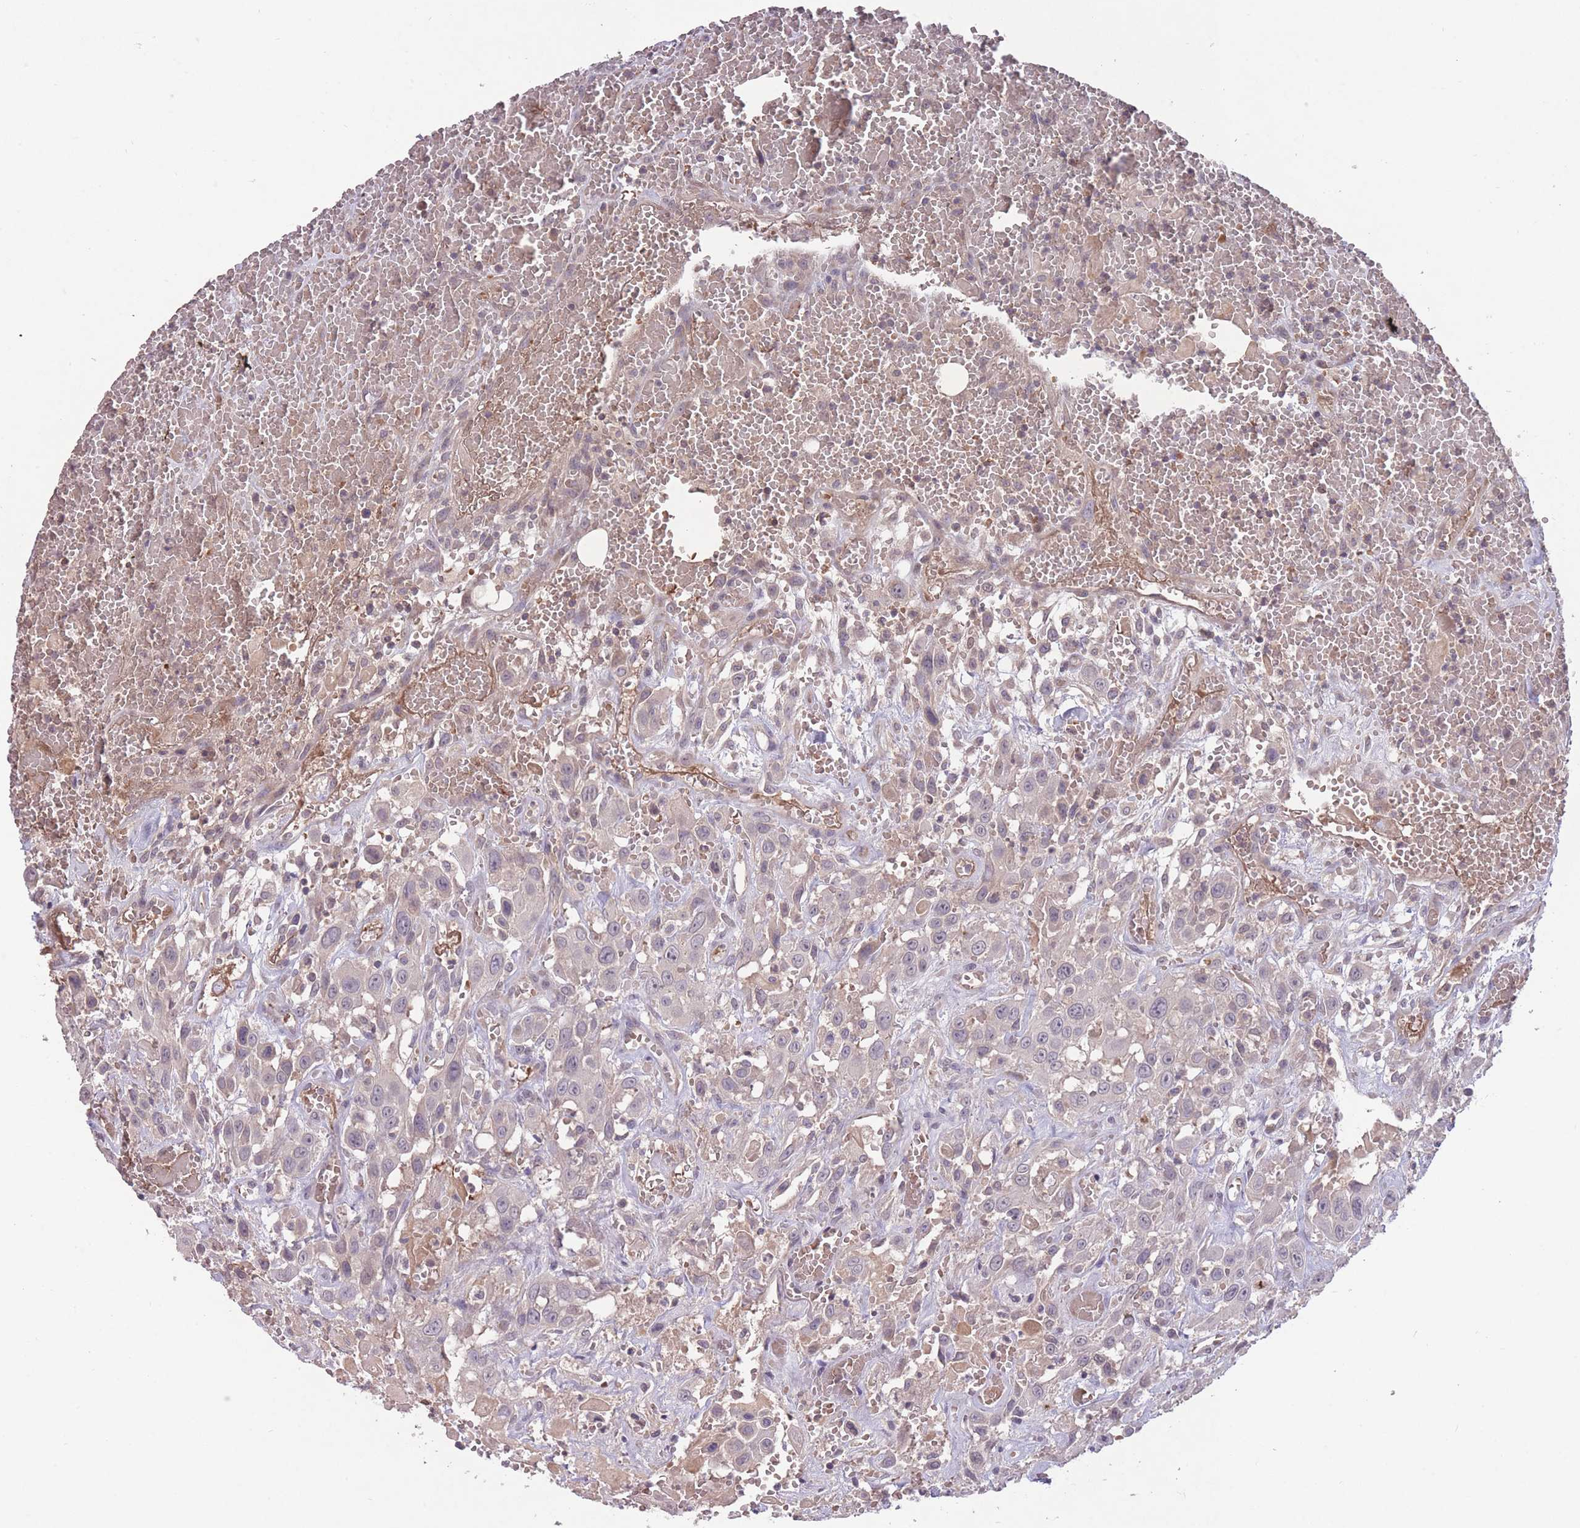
{"staining": {"intensity": "negative", "quantity": "none", "location": "none"}, "tissue": "head and neck cancer", "cell_type": "Tumor cells", "image_type": "cancer", "snomed": [{"axis": "morphology", "description": "Squamous cell carcinoma, NOS"}, {"axis": "topography", "description": "Head-Neck"}], "caption": "This is an IHC photomicrograph of human squamous cell carcinoma (head and neck). There is no expression in tumor cells.", "gene": "ADCYAP1R1", "patient": {"sex": "male", "age": 81}}